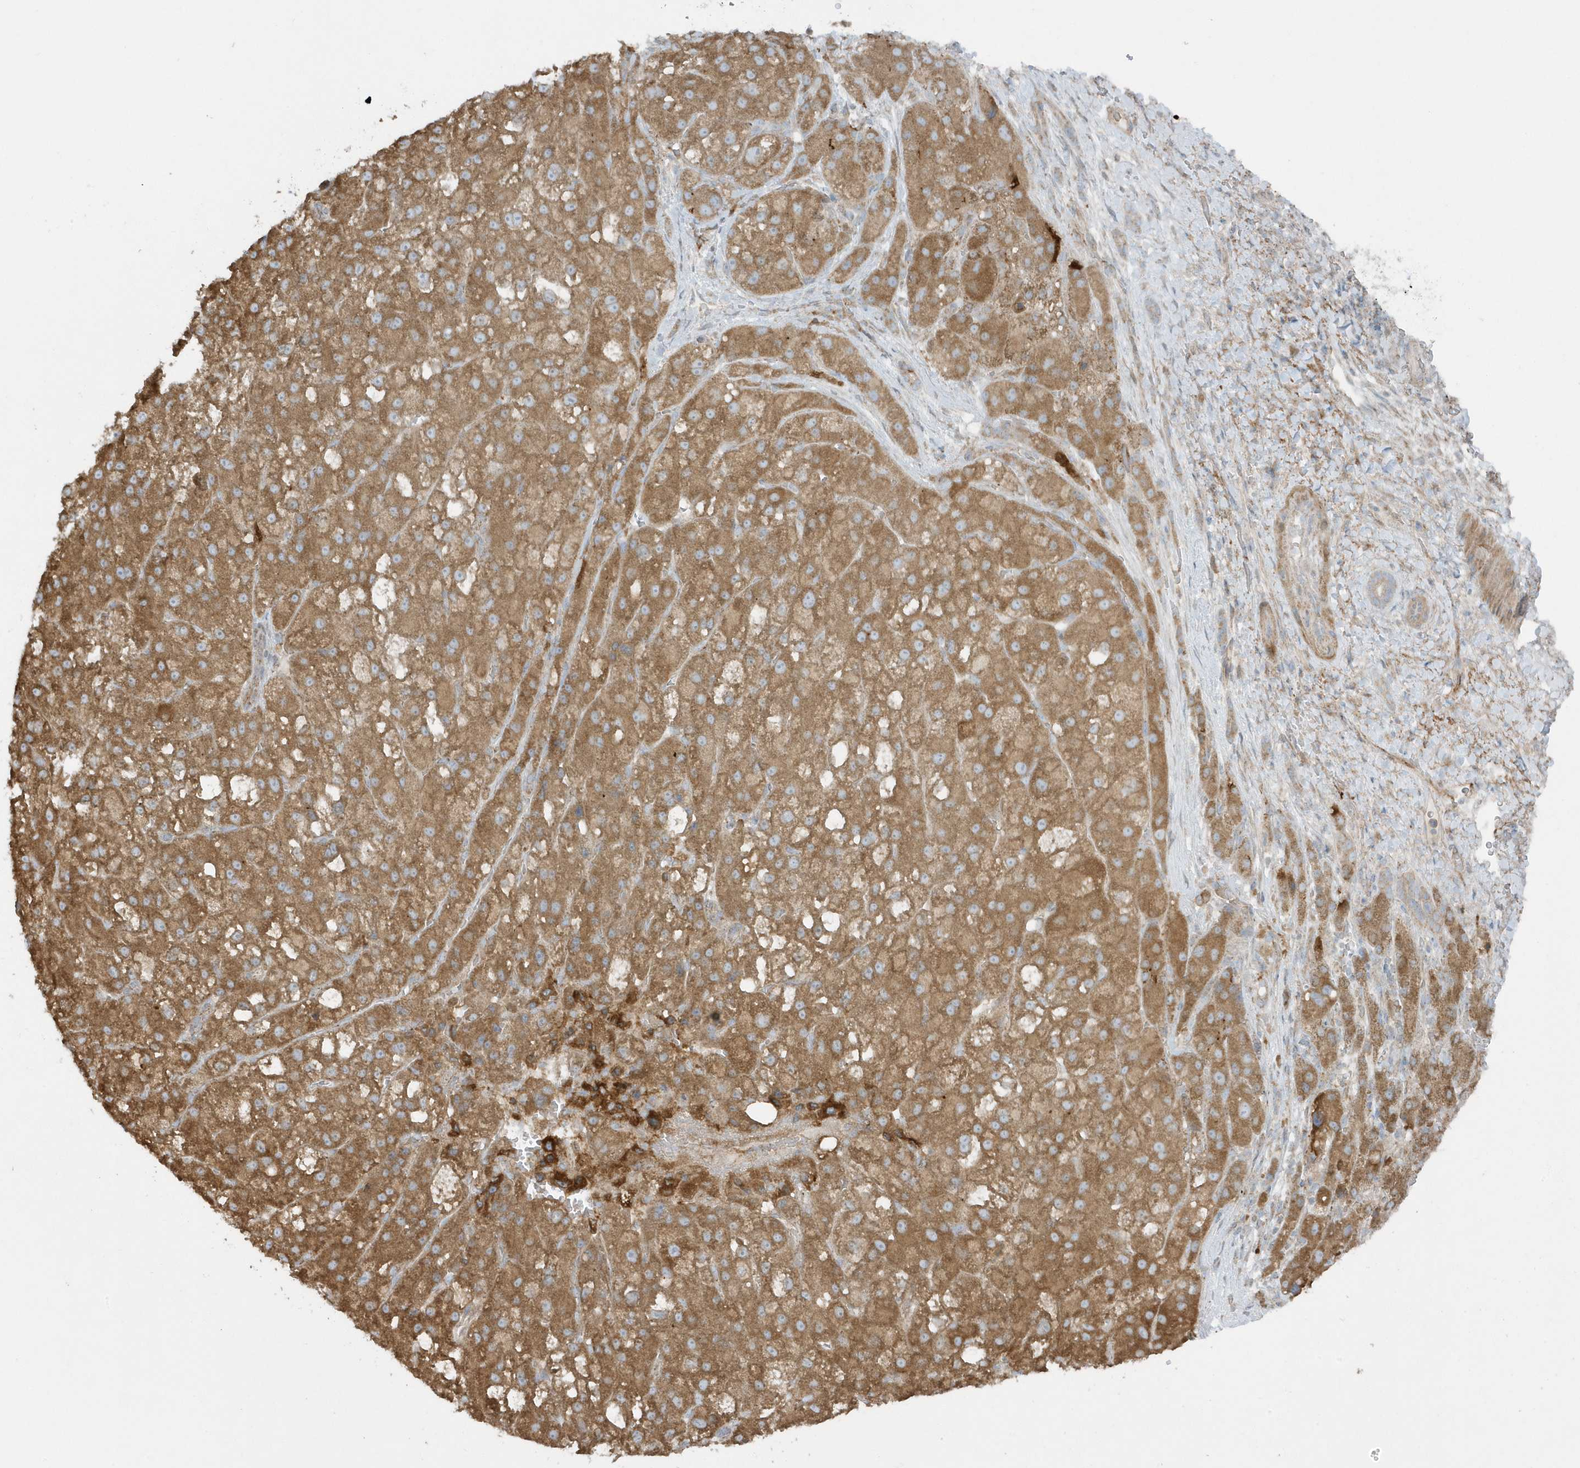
{"staining": {"intensity": "moderate", "quantity": ">75%", "location": "cytoplasmic/membranous"}, "tissue": "liver cancer", "cell_type": "Tumor cells", "image_type": "cancer", "snomed": [{"axis": "morphology", "description": "Carcinoma, Hepatocellular, NOS"}, {"axis": "topography", "description": "Liver"}], "caption": "DAB immunohistochemical staining of human hepatocellular carcinoma (liver) exhibits moderate cytoplasmic/membranous protein expression in about >75% of tumor cells.", "gene": "SLC38A2", "patient": {"sex": "male", "age": 57}}